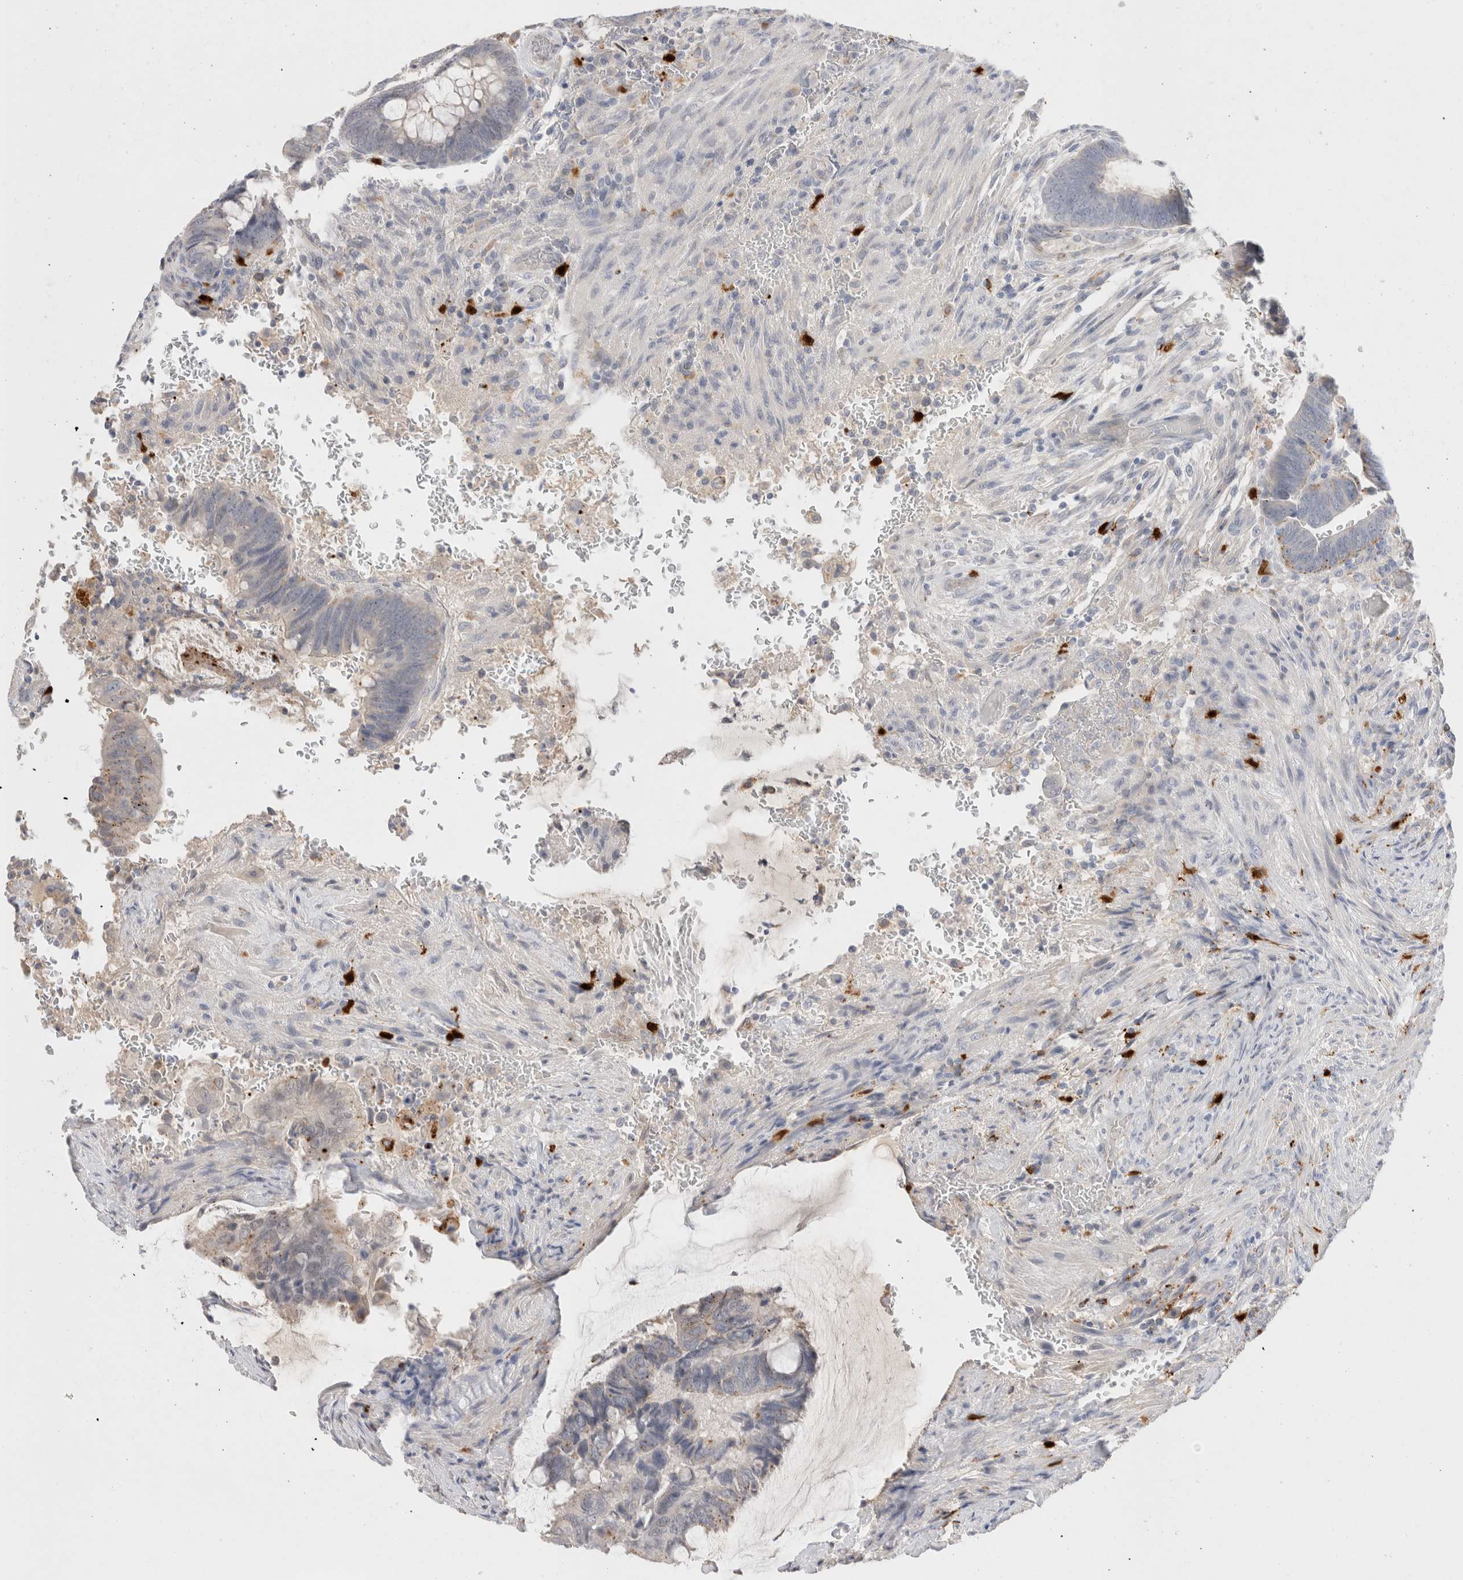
{"staining": {"intensity": "moderate", "quantity": "<25%", "location": "cytoplasmic/membranous"}, "tissue": "colorectal cancer", "cell_type": "Tumor cells", "image_type": "cancer", "snomed": [{"axis": "morphology", "description": "Normal tissue, NOS"}, {"axis": "morphology", "description": "Adenocarcinoma, NOS"}, {"axis": "topography", "description": "Rectum"}], "caption": "Immunohistochemistry (IHC) photomicrograph of neoplastic tissue: human colorectal cancer stained using immunohistochemistry exhibits low levels of moderate protein expression localized specifically in the cytoplasmic/membranous of tumor cells, appearing as a cytoplasmic/membranous brown color.", "gene": "HPGDS", "patient": {"sex": "male", "age": 92}}